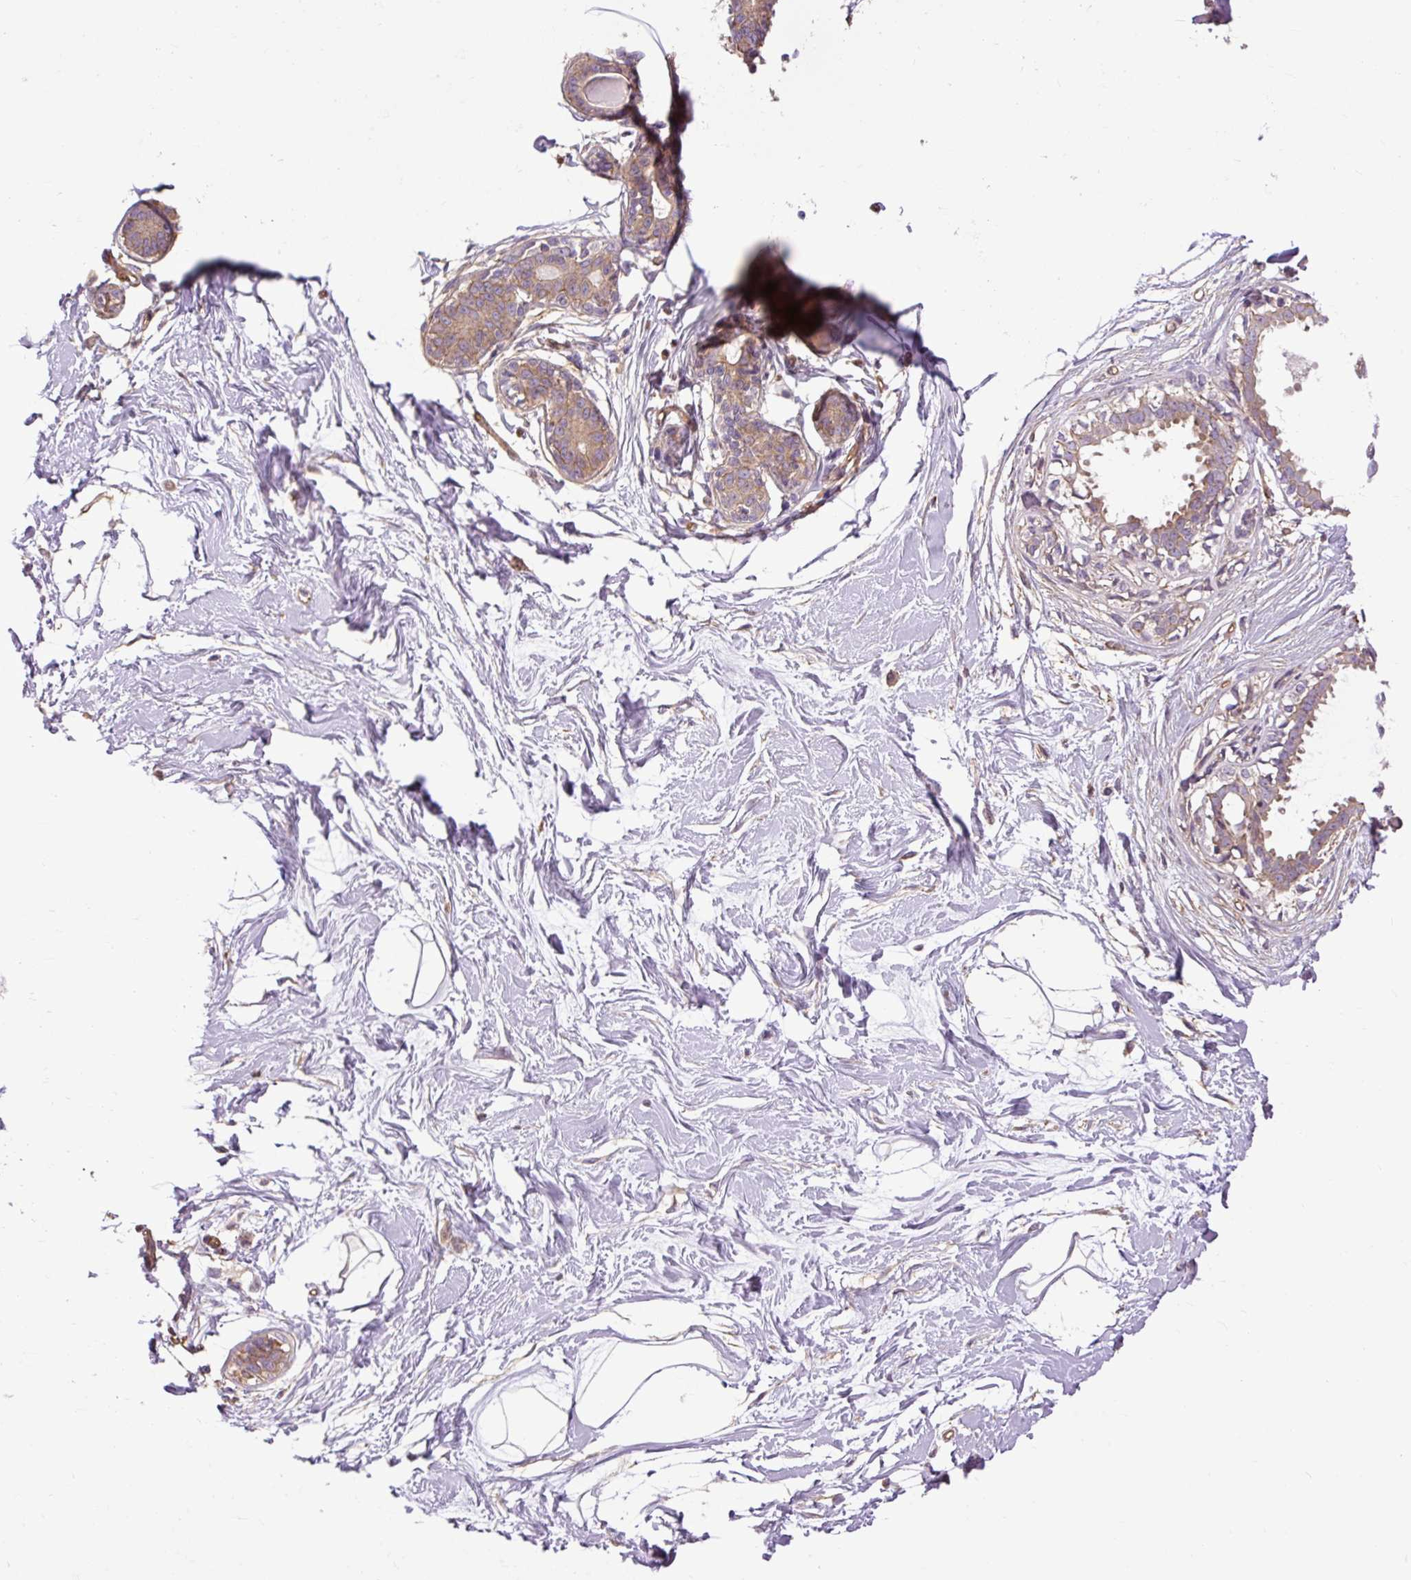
{"staining": {"intensity": "negative", "quantity": "none", "location": "none"}, "tissue": "breast", "cell_type": "Adipocytes", "image_type": "normal", "snomed": [{"axis": "morphology", "description": "Normal tissue, NOS"}, {"axis": "topography", "description": "Breast"}], "caption": "Immunohistochemical staining of unremarkable human breast exhibits no significant staining in adipocytes. Brightfield microscopy of immunohistochemistry (IHC) stained with DAB (brown) and hematoxylin (blue), captured at high magnification.", "gene": "CCDC93", "patient": {"sex": "female", "age": 45}}